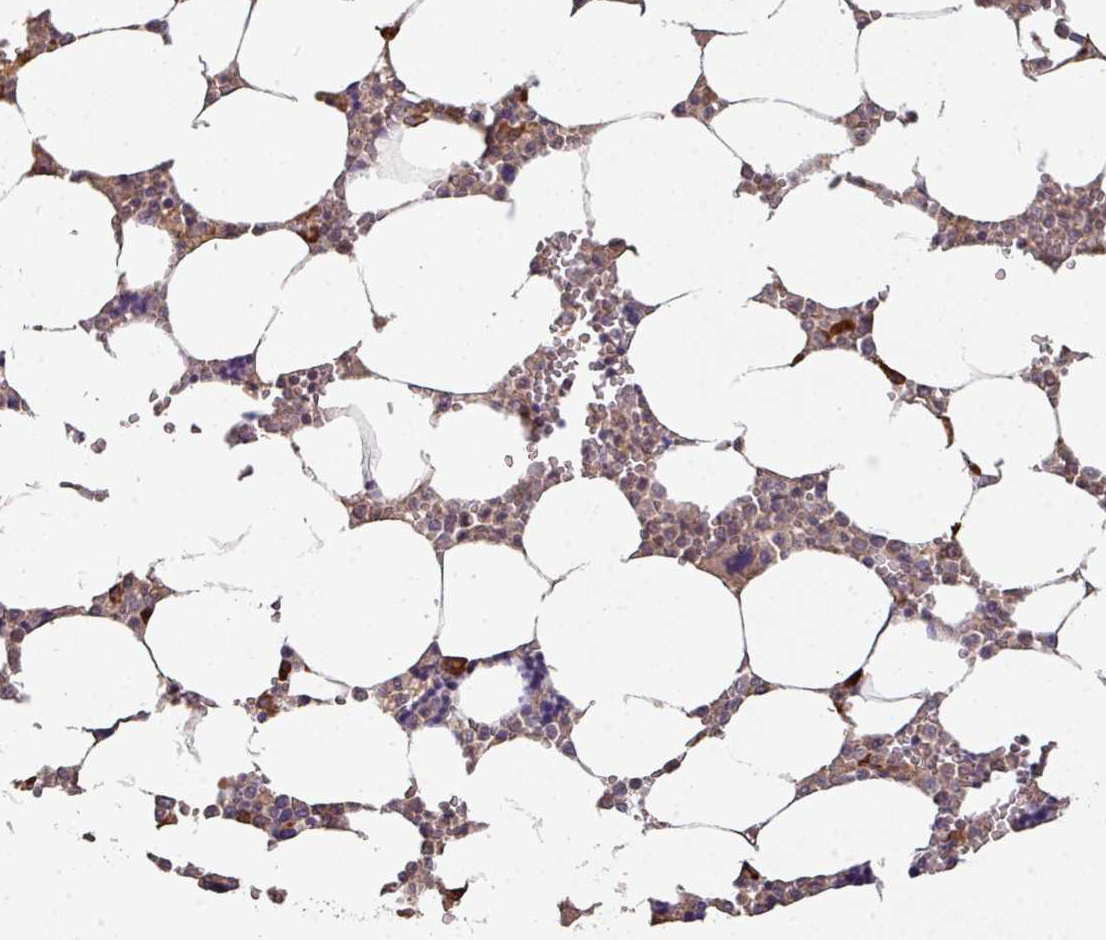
{"staining": {"intensity": "strong", "quantity": "<25%", "location": "cytoplasmic/membranous"}, "tissue": "bone marrow", "cell_type": "Hematopoietic cells", "image_type": "normal", "snomed": [{"axis": "morphology", "description": "Normal tissue, NOS"}, {"axis": "topography", "description": "Bone marrow"}], "caption": "Immunohistochemical staining of benign bone marrow demonstrates medium levels of strong cytoplasmic/membranous expression in about <25% of hematopoietic cells.", "gene": "ACVR2B", "patient": {"sex": "male", "age": 64}}